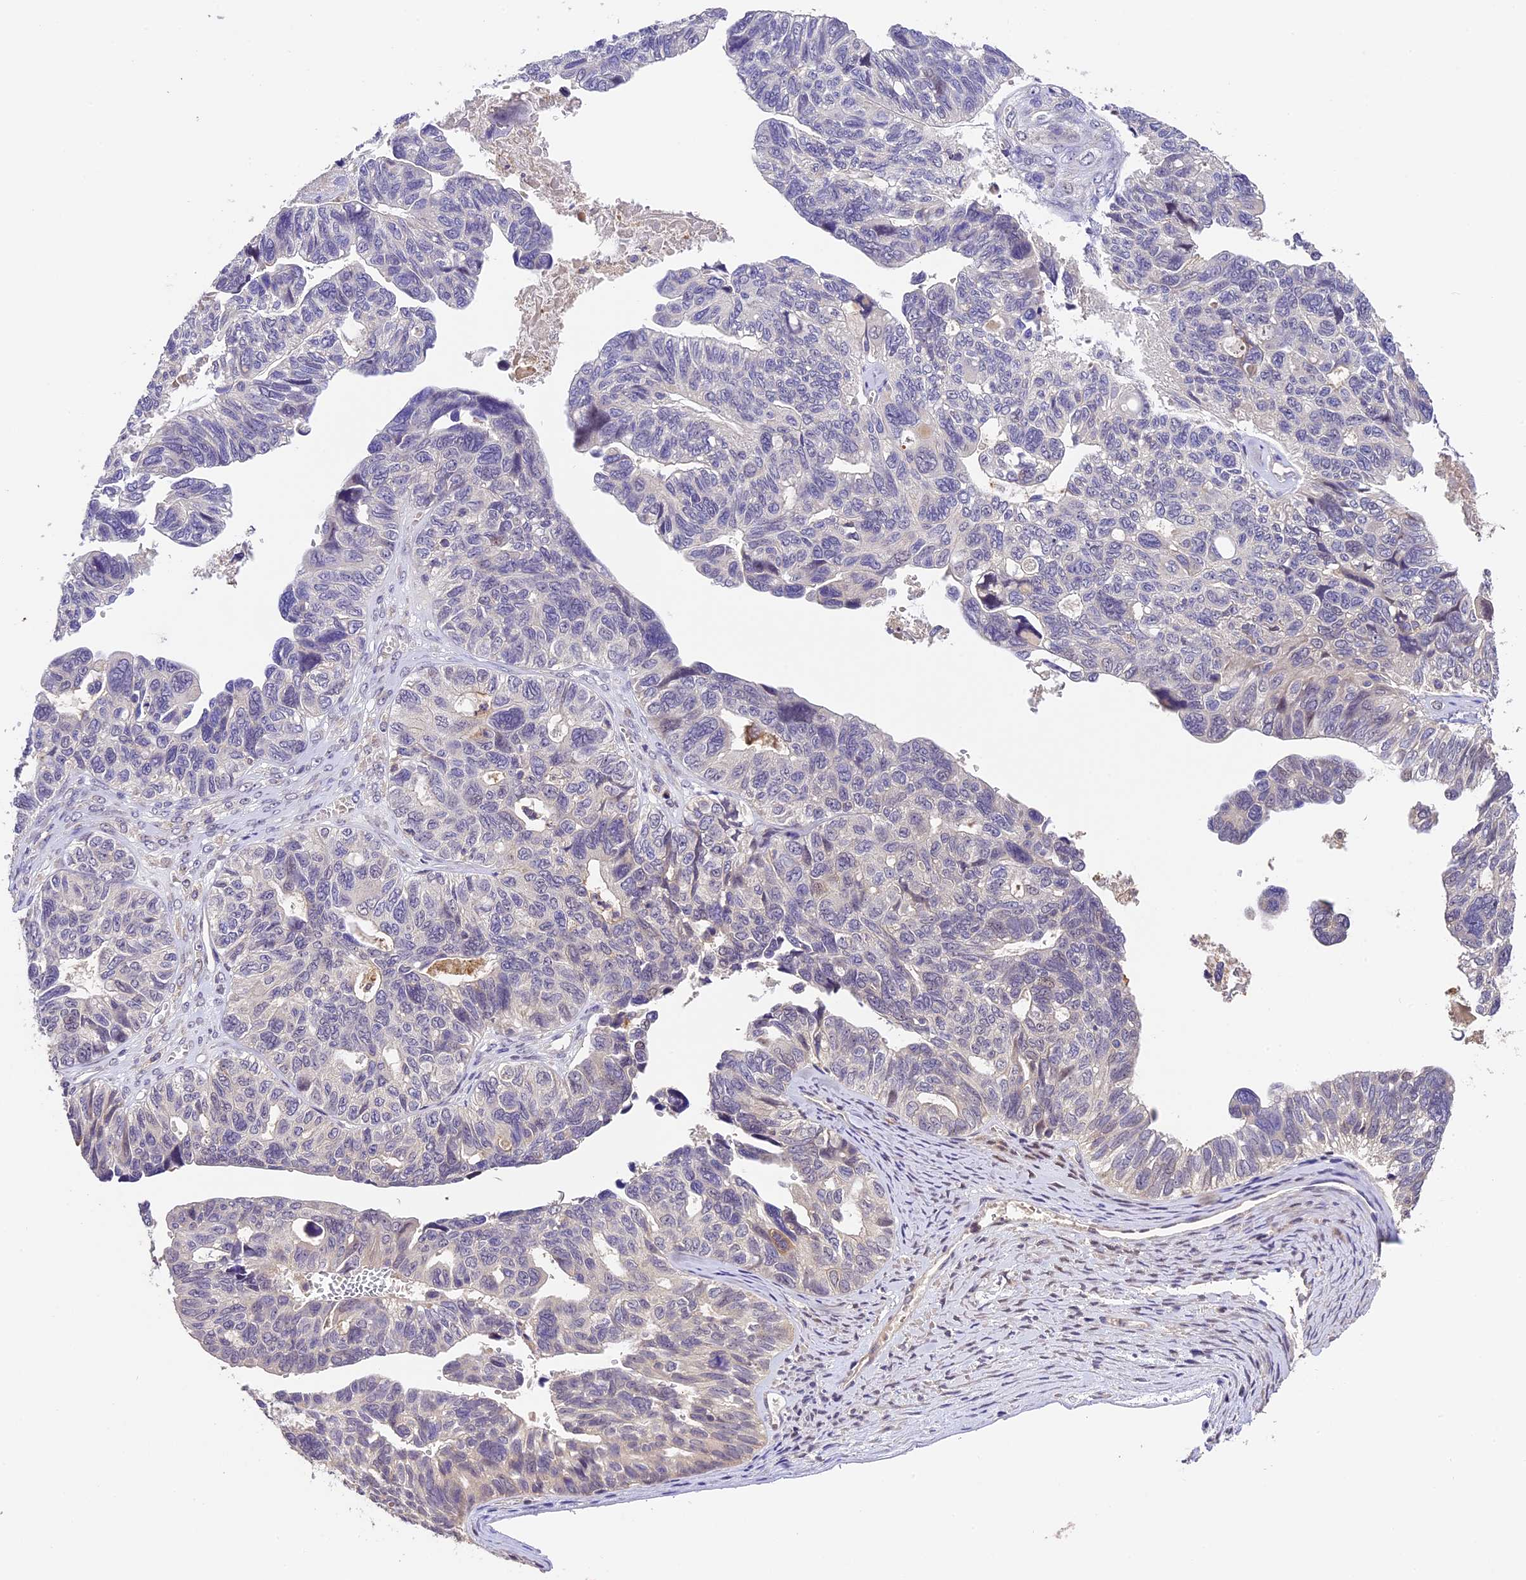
{"staining": {"intensity": "negative", "quantity": "none", "location": "none"}, "tissue": "ovarian cancer", "cell_type": "Tumor cells", "image_type": "cancer", "snomed": [{"axis": "morphology", "description": "Cystadenocarcinoma, serous, NOS"}, {"axis": "topography", "description": "Ovary"}], "caption": "Human serous cystadenocarcinoma (ovarian) stained for a protein using IHC displays no positivity in tumor cells.", "gene": "DGKH", "patient": {"sex": "female", "age": 79}}